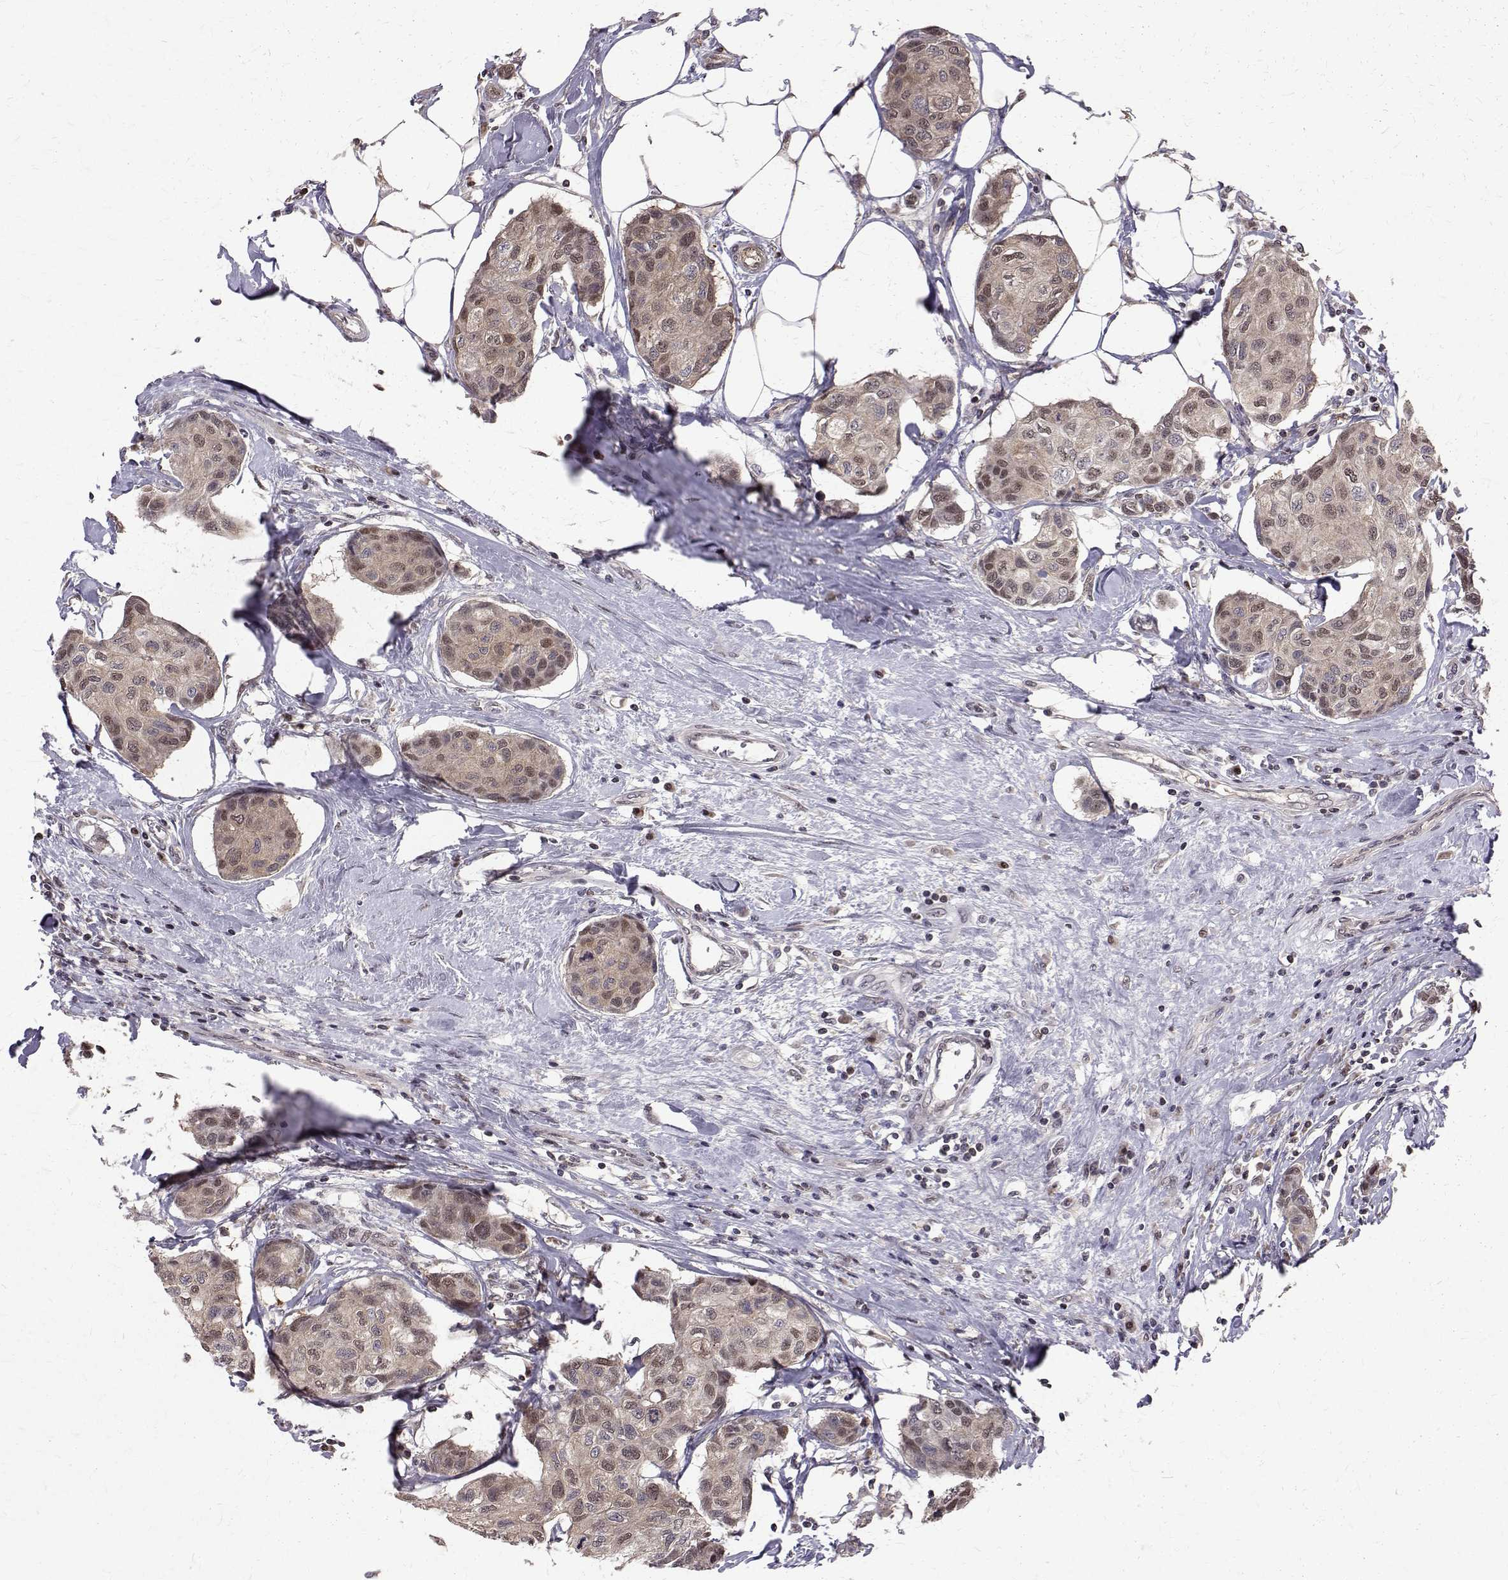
{"staining": {"intensity": "moderate", "quantity": "25%-75%", "location": "cytoplasmic/membranous,nuclear"}, "tissue": "breast cancer", "cell_type": "Tumor cells", "image_type": "cancer", "snomed": [{"axis": "morphology", "description": "Duct carcinoma"}, {"axis": "topography", "description": "Breast"}], "caption": "Immunohistochemistry (IHC) (DAB) staining of human breast infiltrating ductal carcinoma shows moderate cytoplasmic/membranous and nuclear protein positivity in about 25%-75% of tumor cells.", "gene": "NIF3L1", "patient": {"sex": "female", "age": 80}}